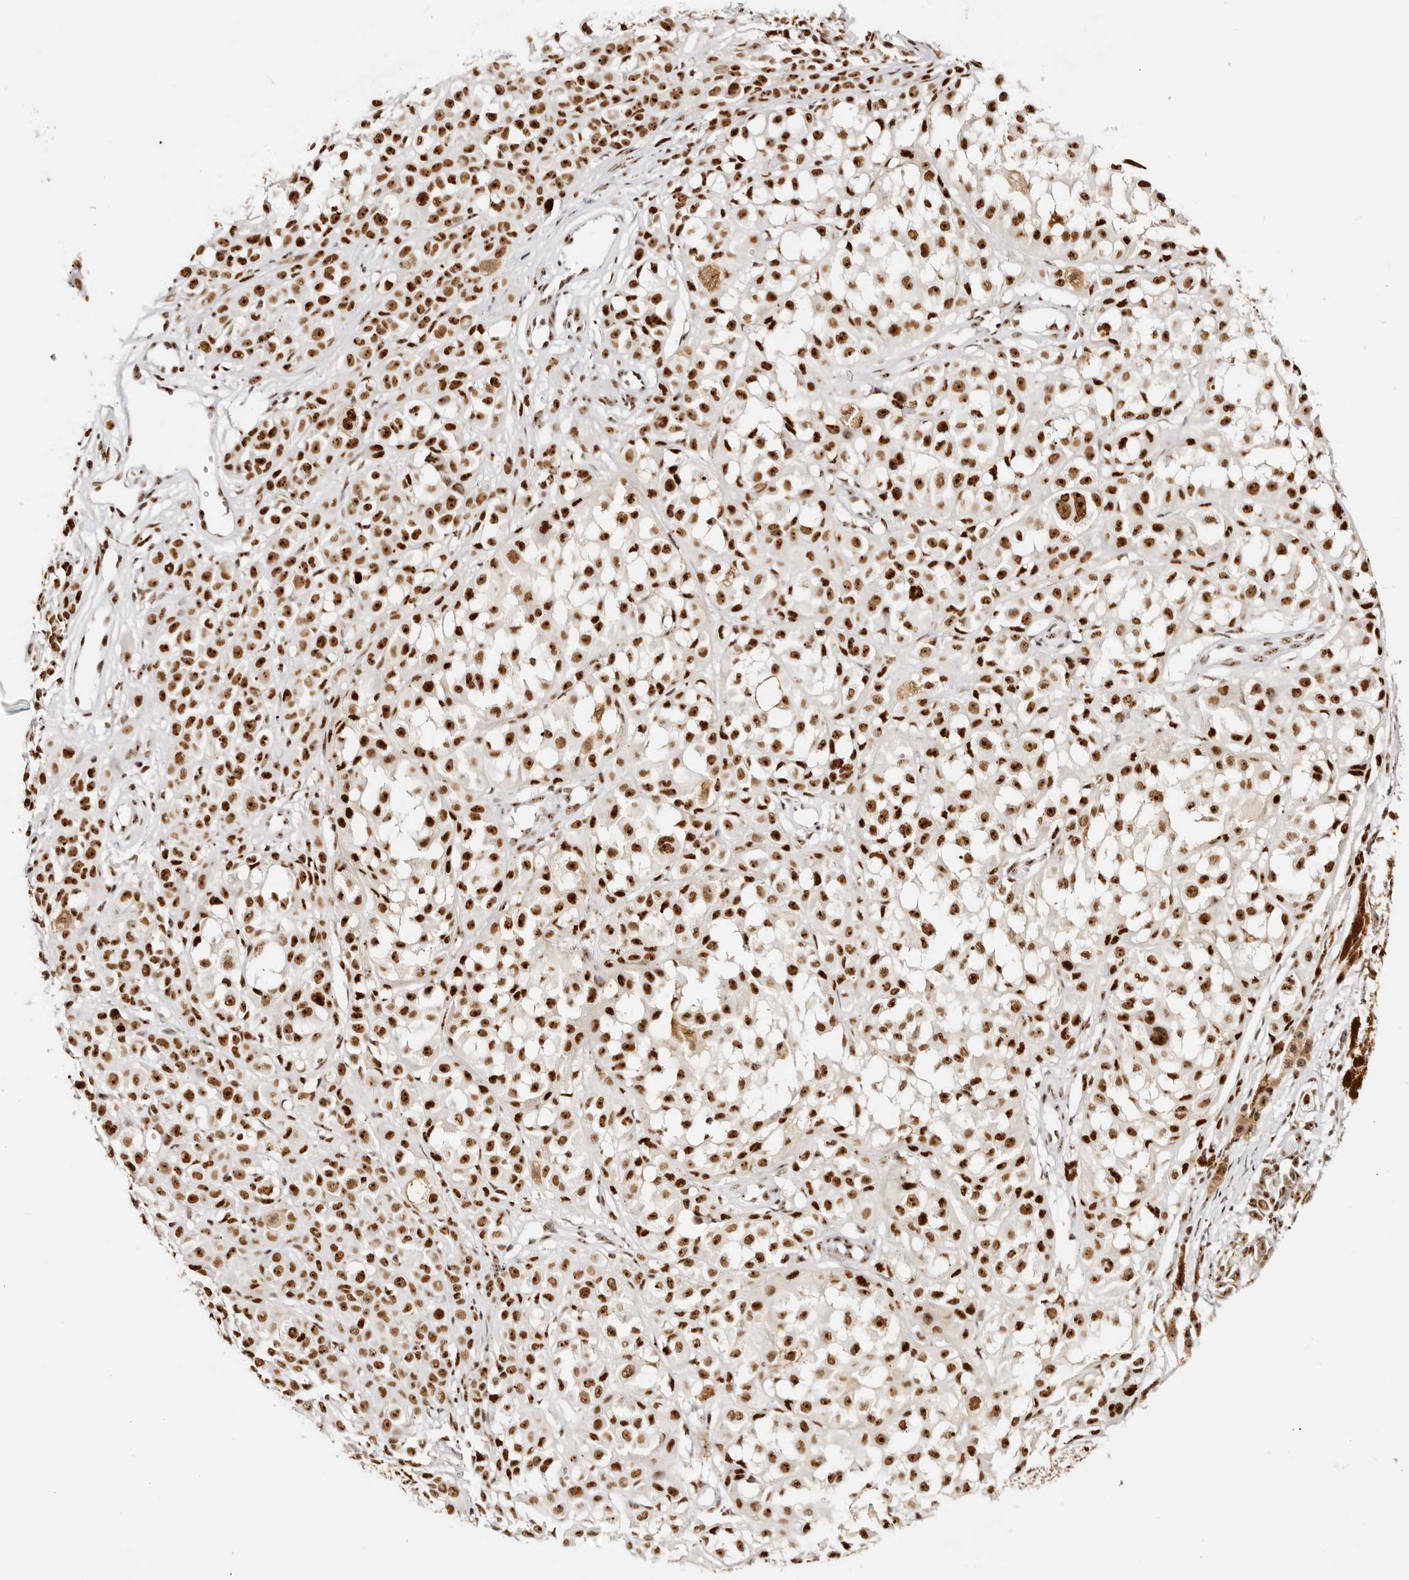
{"staining": {"intensity": "strong", "quantity": ">75%", "location": "nuclear"}, "tissue": "melanoma", "cell_type": "Tumor cells", "image_type": "cancer", "snomed": [{"axis": "morphology", "description": "Malignant melanoma, NOS"}, {"axis": "topography", "description": "Skin of leg"}], "caption": "Immunohistochemistry (IHC) of malignant melanoma exhibits high levels of strong nuclear positivity in about >75% of tumor cells. Nuclei are stained in blue.", "gene": "IQGAP3", "patient": {"sex": "female", "age": 72}}